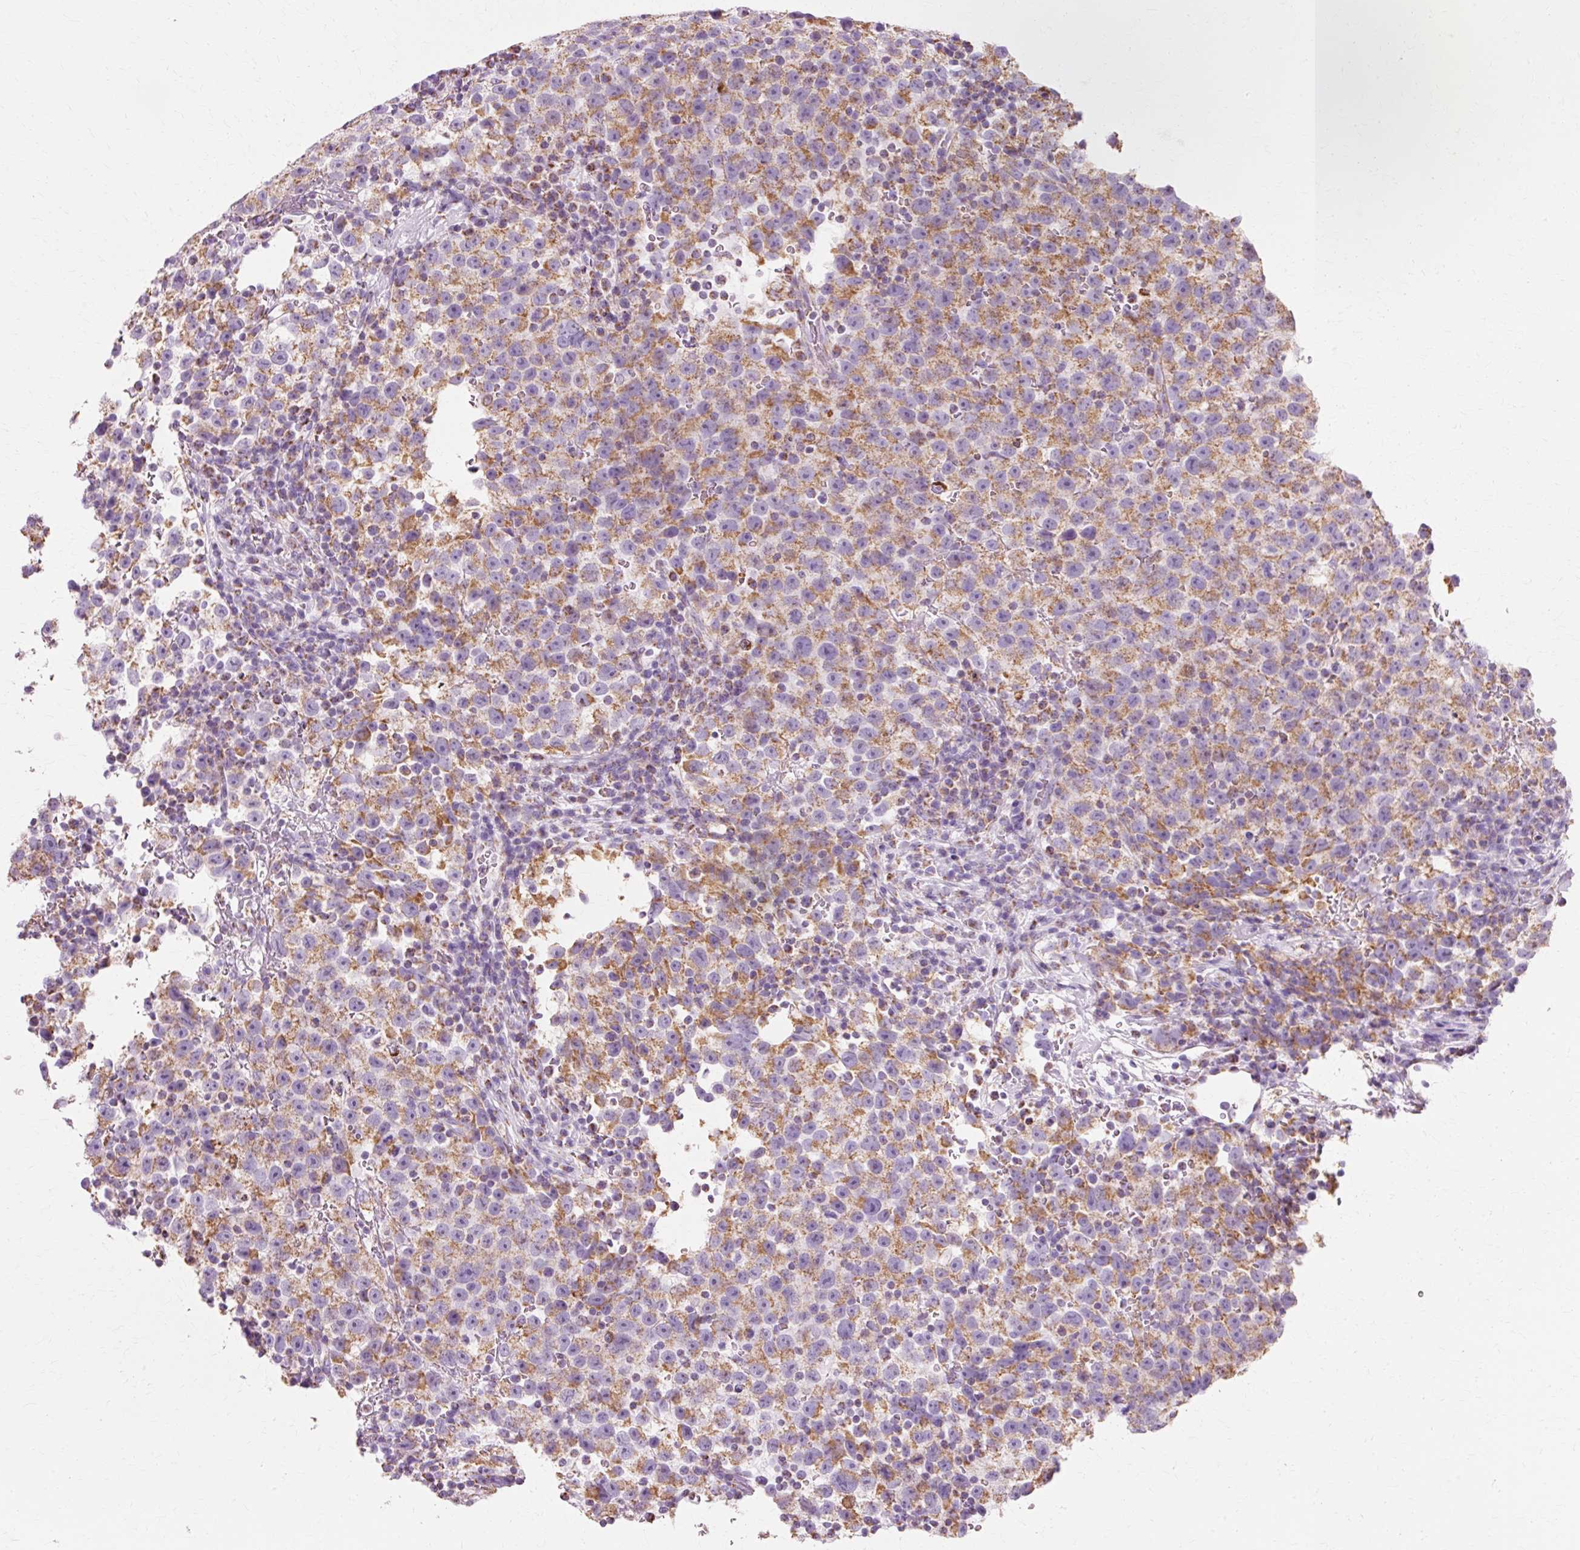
{"staining": {"intensity": "moderate", "quantity": "<25%", "location": "cytoplasmic/membranous"}, "tissue": "testis cancer", "cell_type": "Tumor cells", "image_type": "cancer", "snomed": [{"axis": "morphology", "description": "Seminoma, NOS"}, {"axis": "topography", "description": "Testis"}], "caption": "IHC (DAB) staining of testis cancer displays moderate cytoplasmic/membranous protein positivity in about <25% of tumor cells.", "gene": "ATP5PO", "patient": {"sex": "male", "age": 22}}